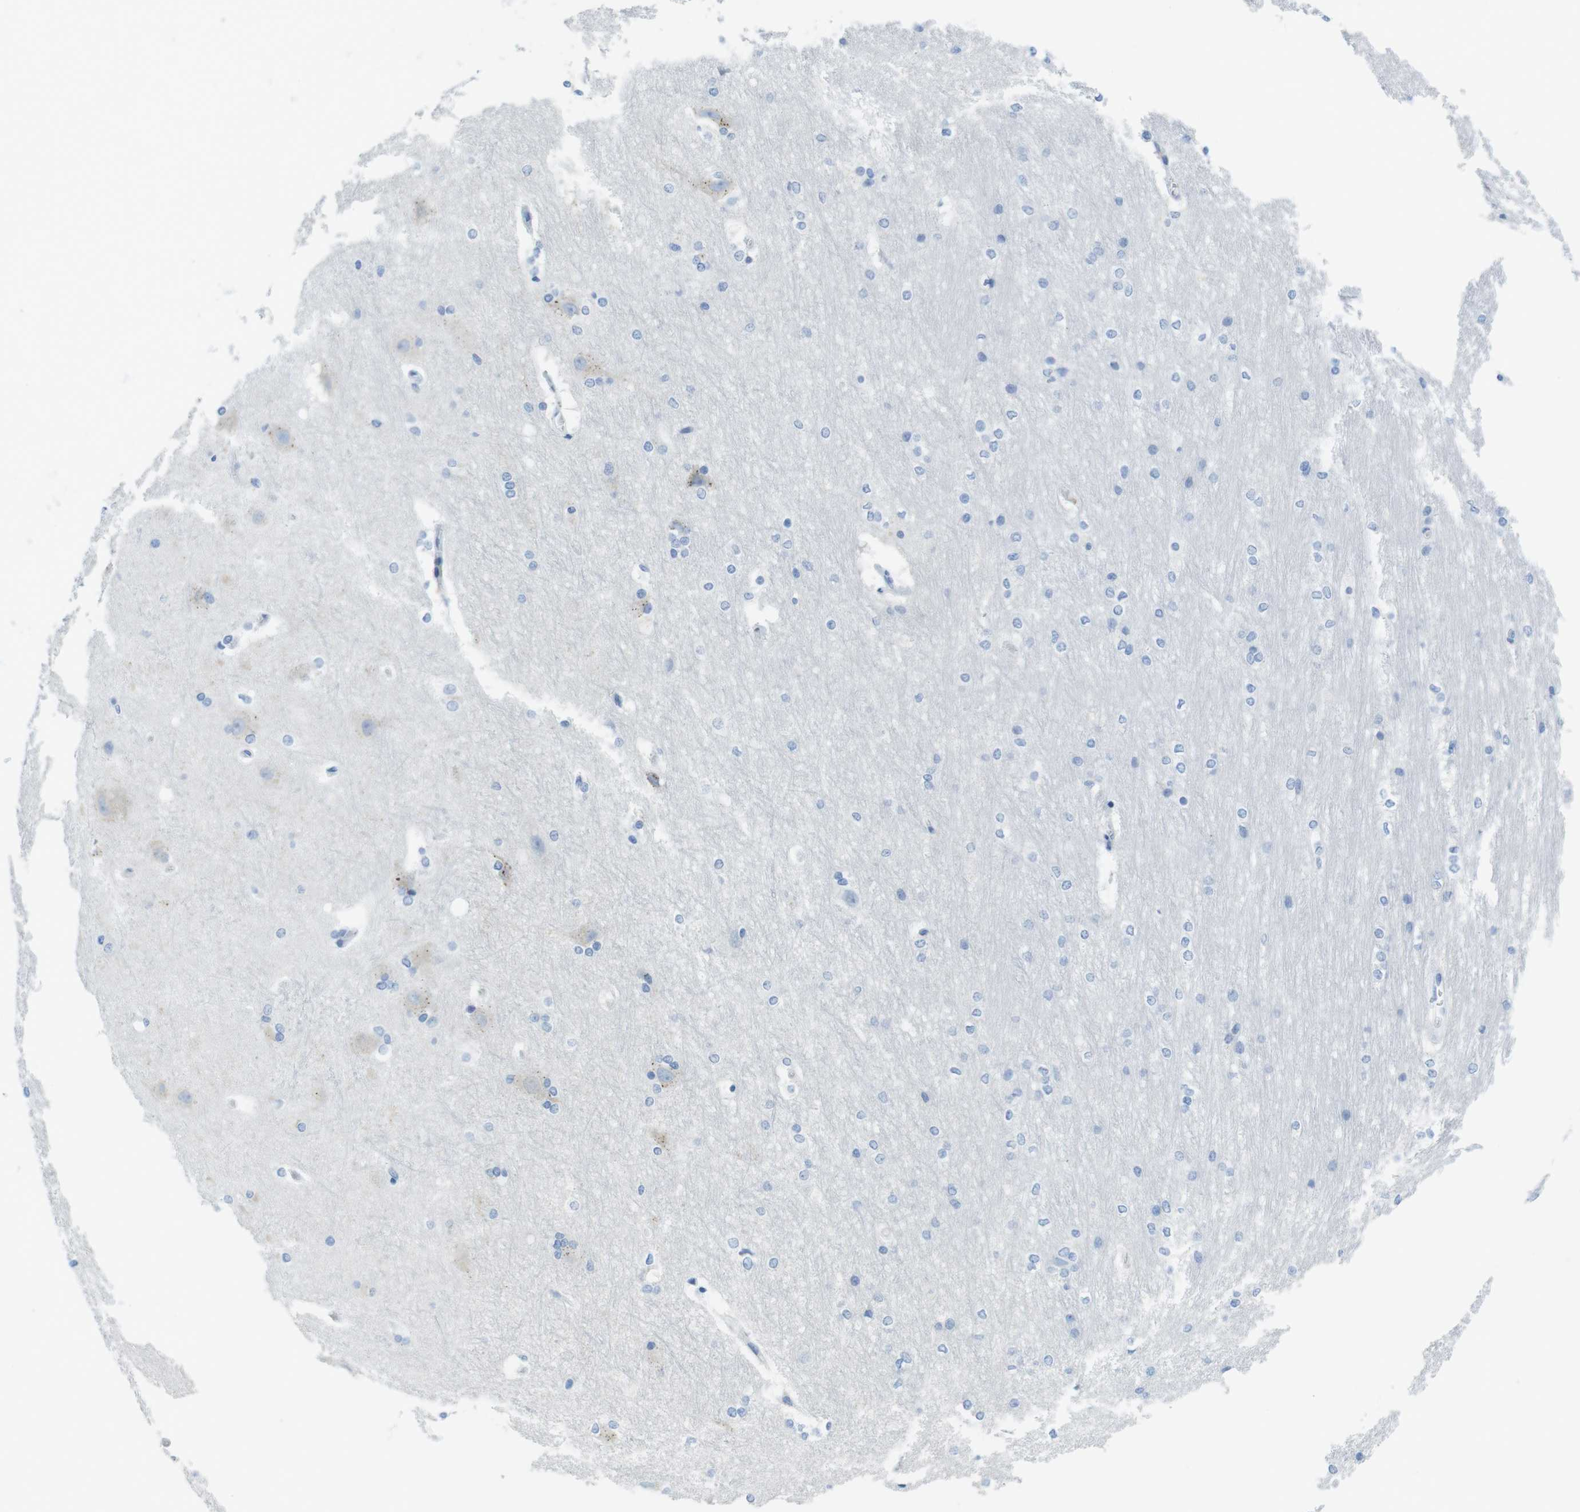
{"staining": {"intensity": "negative", "quantity": "none", "location": "none"}, "tissue": "hippocampus", "cell_type": "Glial cells", "image_type": "normal", "snomed": [{"axis": "morphology", "description": "Normal tissue, NOS"}, {"axis": "topography", "description": "Hippocampus"}], "caption": "Human hippocampus stained for a protein using immunohistochemistry (IHC) exhibits no expression in glial cells.", "gene": "ASIC5", "patient": {"sex": "female", "age": 19}}